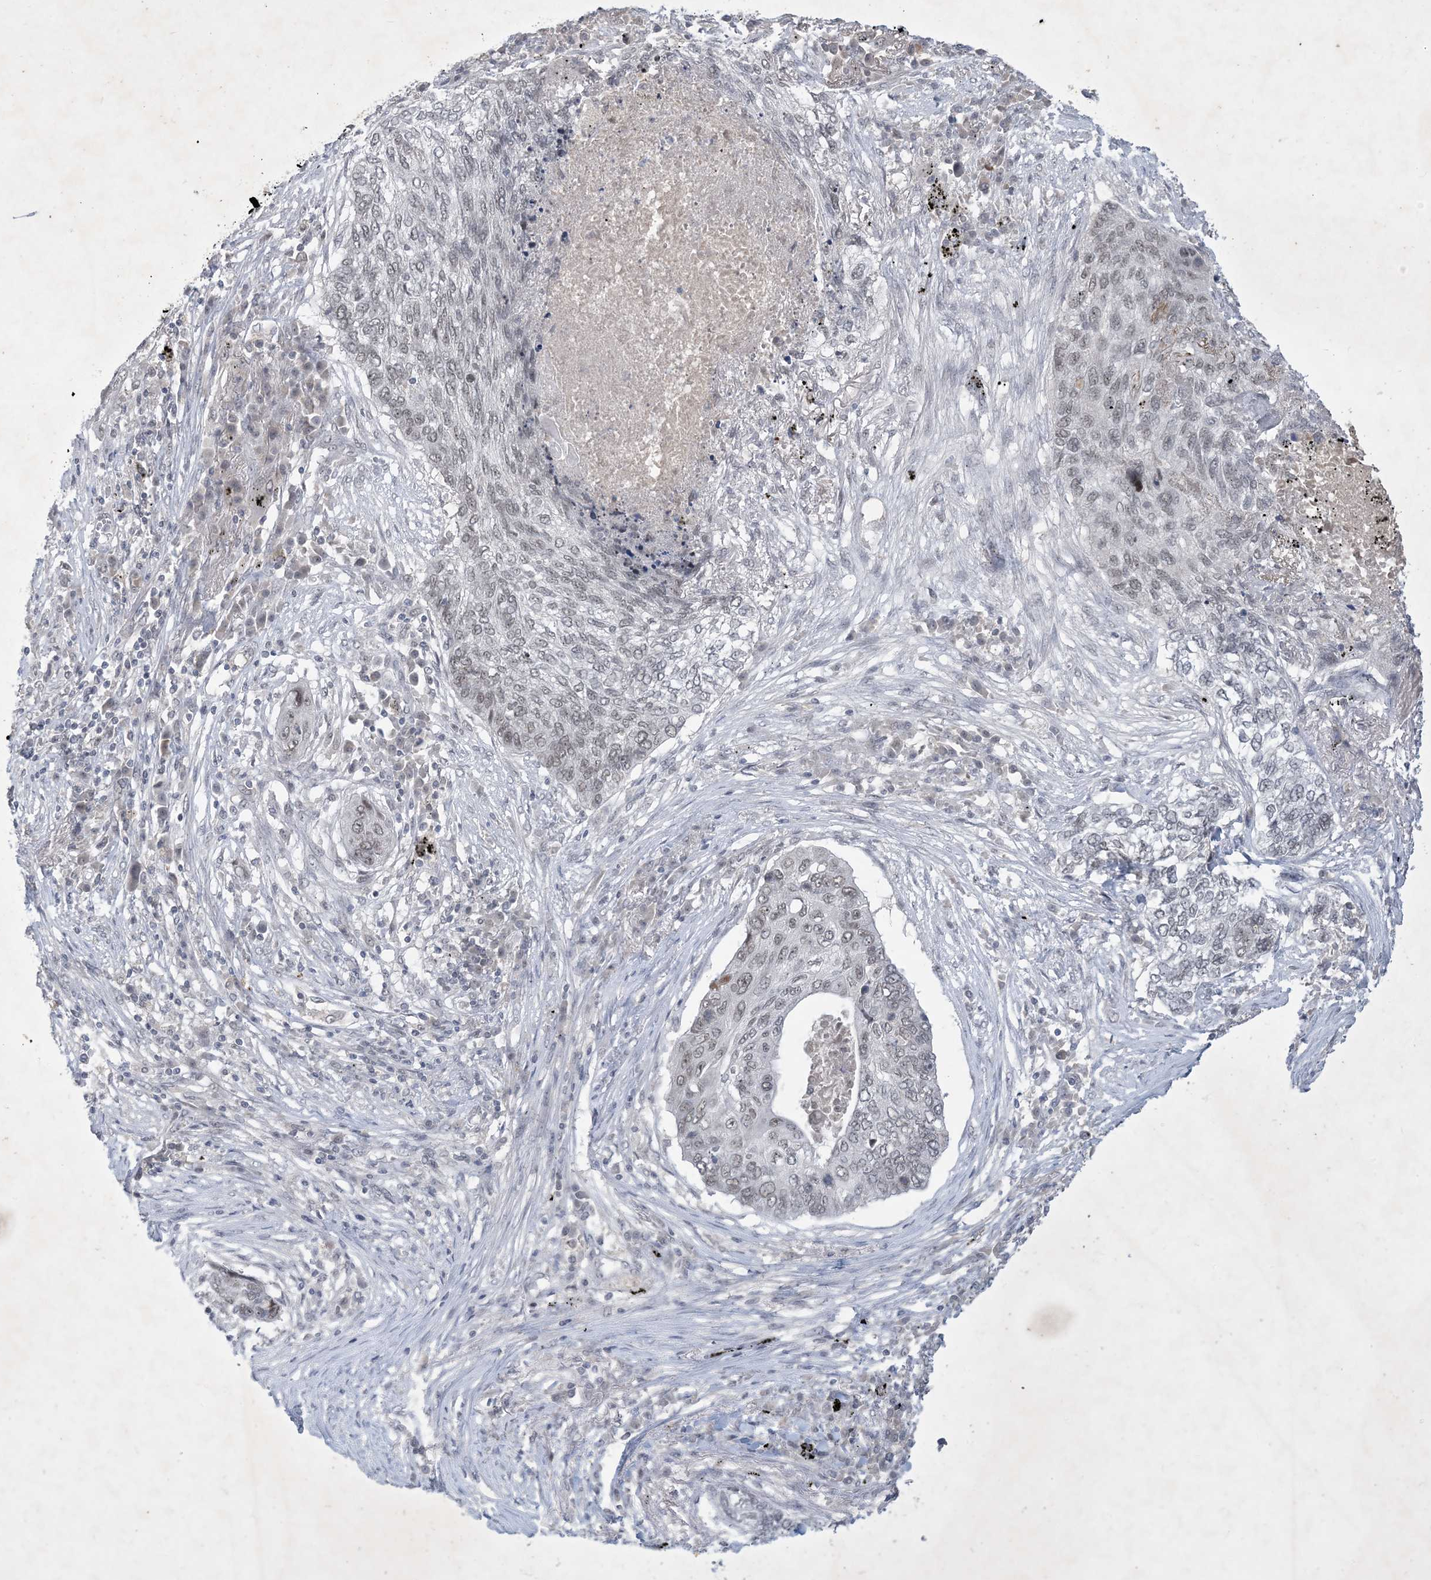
{"staining": {"intensity": "weak", "quantity": ">75%", "location": "nuclear"}, "tissue": "lung cancer", "cell_type": "Tumor cells", "image_type": "cancer", "snomed": [{"axis": "morphology", "description": "Squamous cell carcinoma, NOS"}, {"axis": "topography", "description": "Lung"}], "caption": "Approximately >75% of tumor cells in lung squamous cell carcinoma reveal weak nuclear protein staining as visualized by brown immunohistochemical staining.", "gene": "ZNF674", "patient": {"sex": "female", "age": 63}}